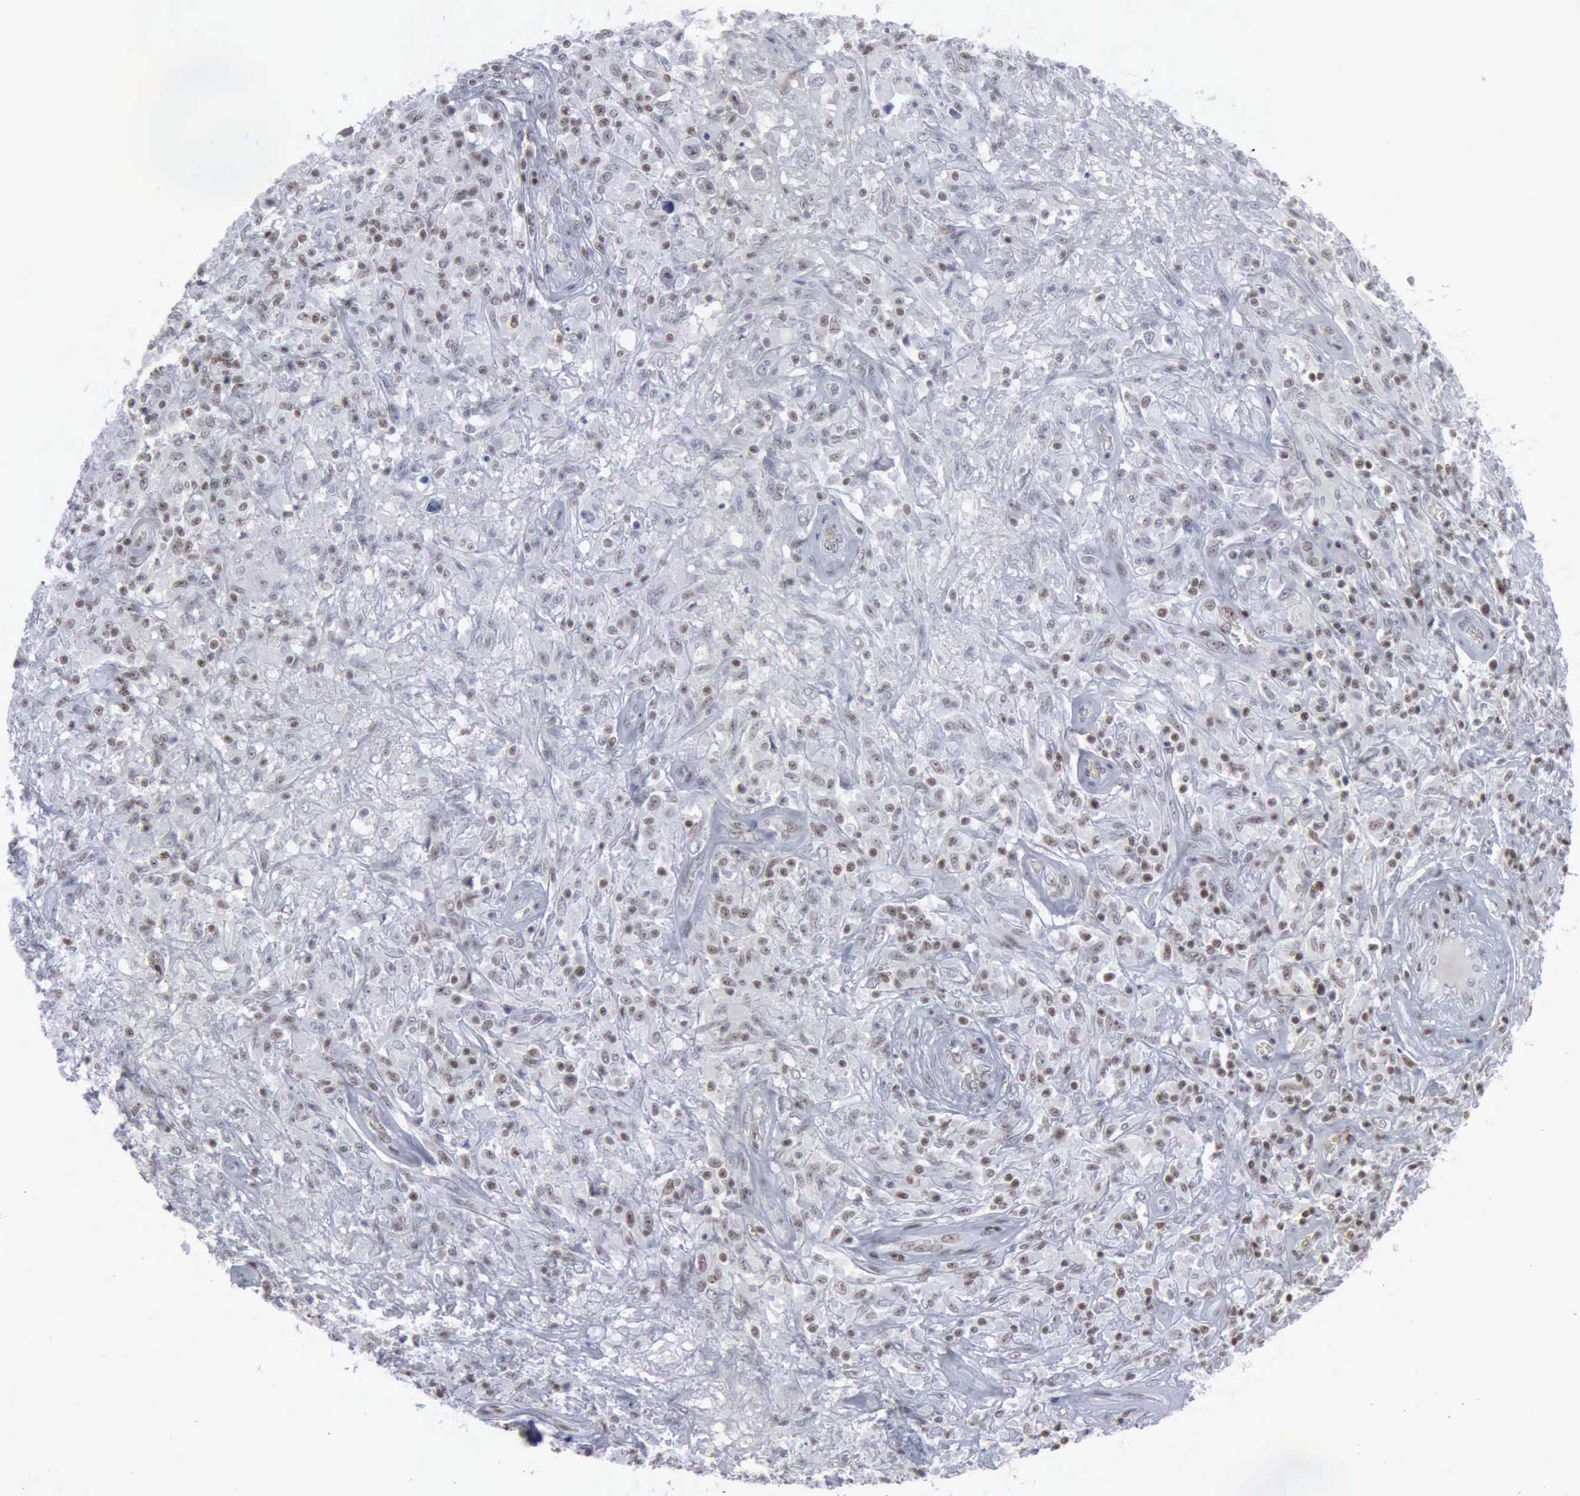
{"staining": {"intensity": "weak", "quantity": "25%-75%", "location": "nuclear"}, "tissue": "testis cancer", "cell_type": "Tumor cells", "image_type": "cancer", "snomed": [{"axis": "morphology", "description": "Seminoma, NOS"}, {"axis": "topography", "description": "Testis"}], "caption": "Immunohistochemical staining of human seminoma (testis) displays weak nuclear protein staining in about 25%-75% of tumor cells.", "gene": "XPA", "patient": {"sex": "male", "age": 34}}